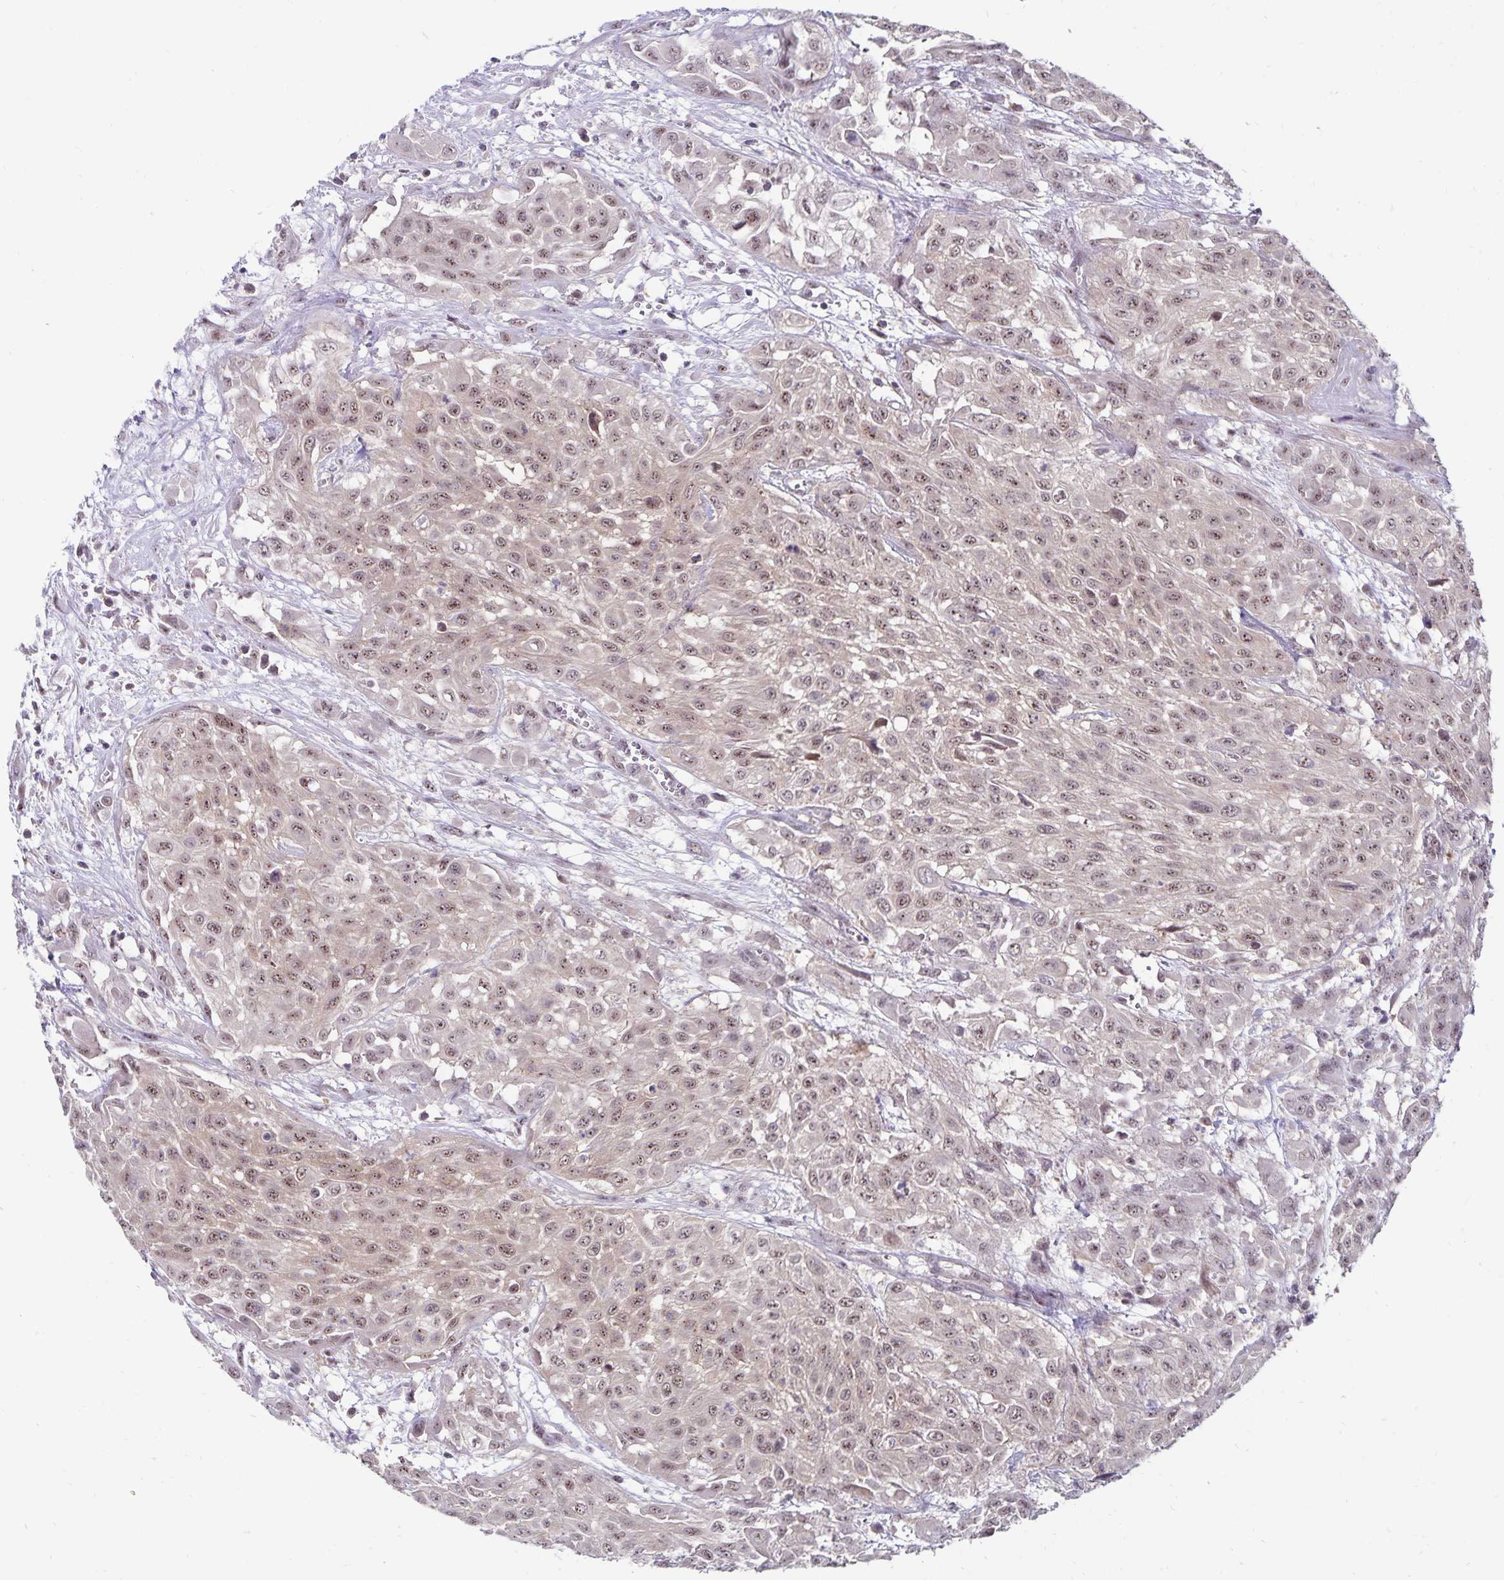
{"staining": {"intensity": "weak", "quantity": ">75%", "location": "nuclear"}, "tissue": "urothelial cancer", "cell_type": "Tumor cells", "image_type": "cancer", "snomed": [{"axis": "morphology", "description": "Urothelial carcinoma, High grade"}, {"axis": "topography", "description": "Urinary bladder"}], "caption": "Tumor cells show low levels of weak nuclear expression in approximately >75% of cells in high-grade urothelial carcinoma.", "gene": "EXOC6B", "patient": {"sex": "male", "age": 57}}